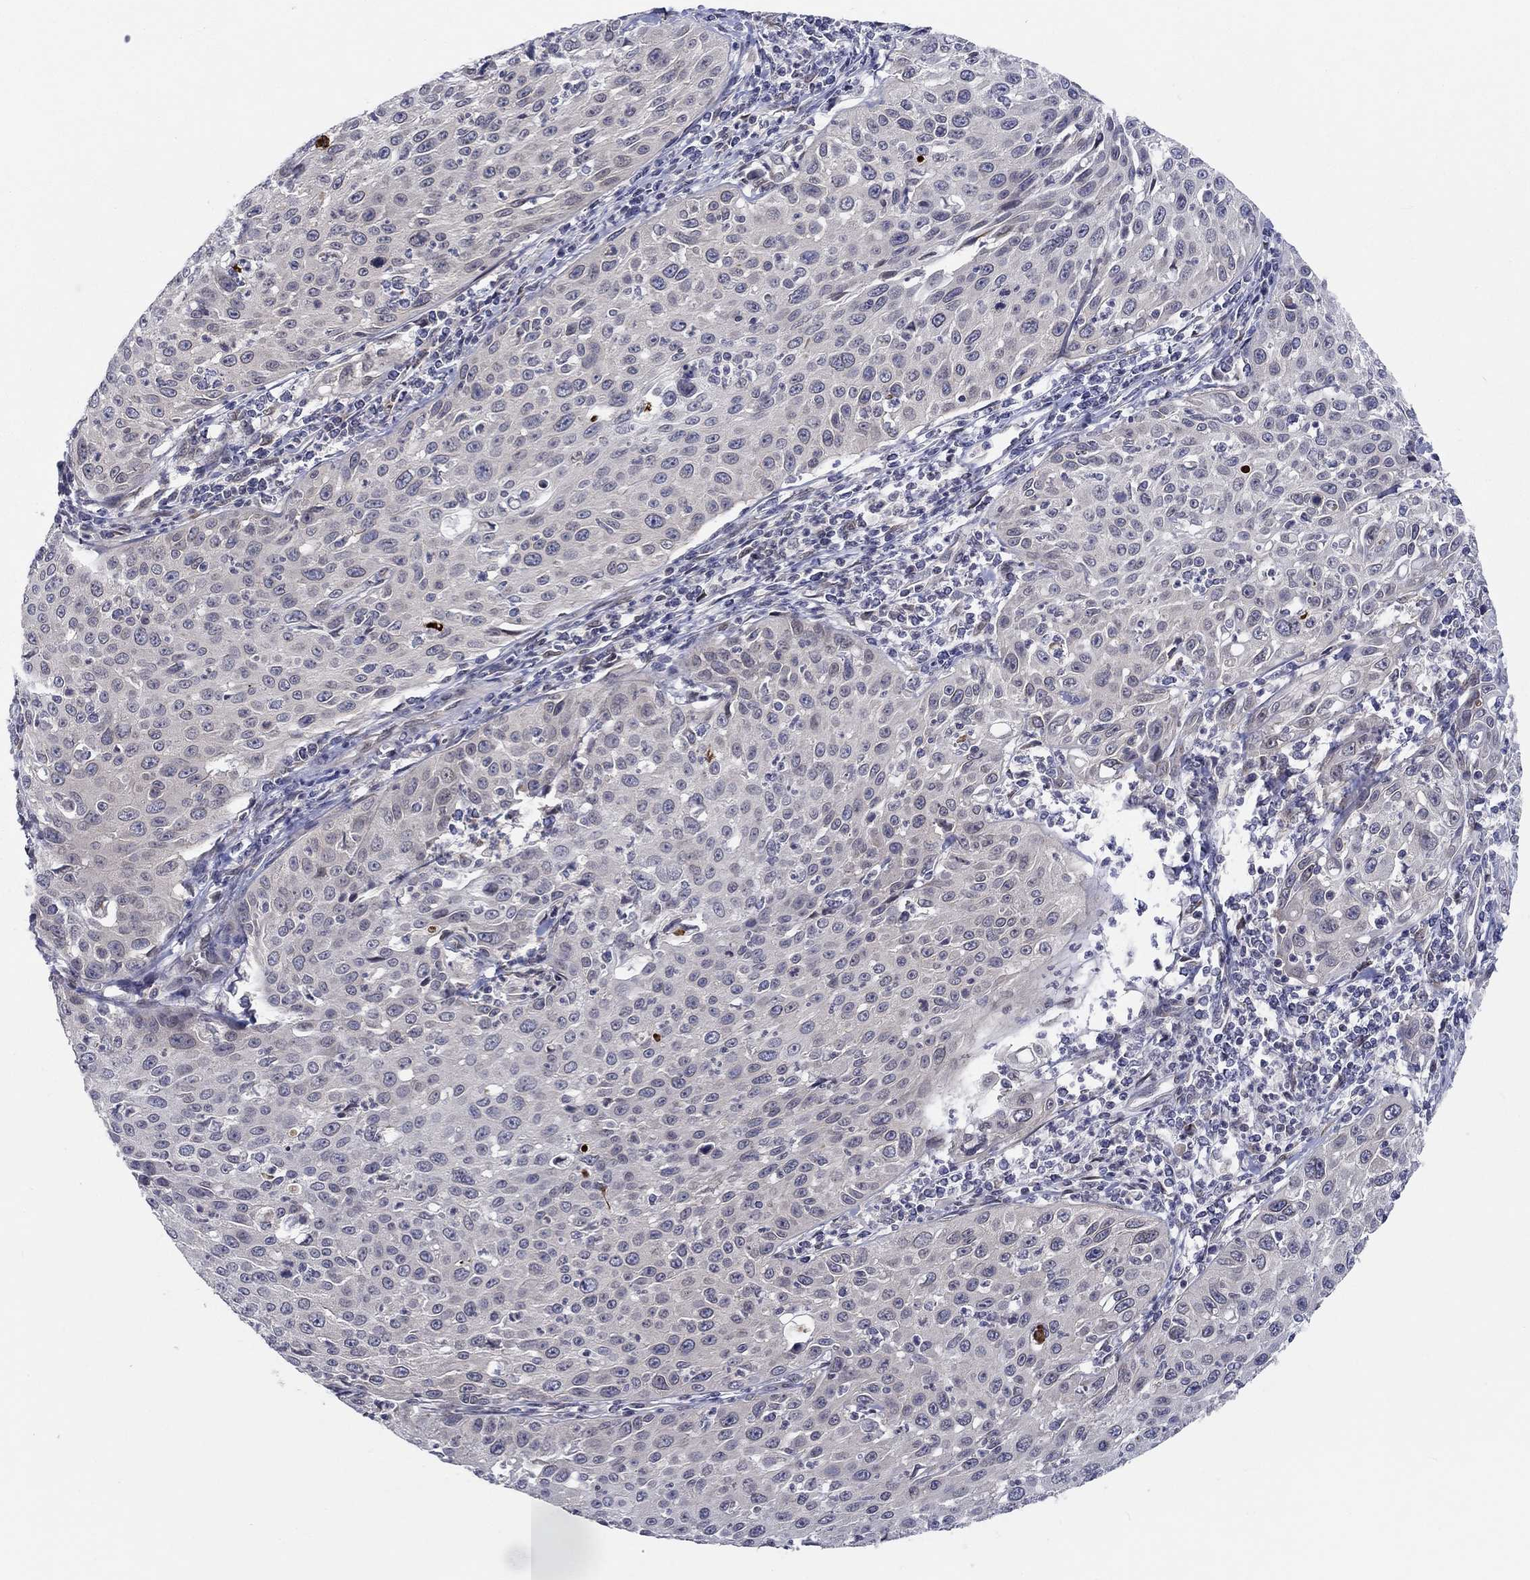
{"staining": {"intensity": "negative", "quantity": "none", "location": "none"}, "tissue": "cervical cancer", "cell_type": "Tumor cells", "image_type": "cancer", "snomed": [{"axis": "morphology", "description": "Squamous cell carcinoma, NOS"}, {"axis": "topography", "description": "Cervix"}], "caption": "This is an IHC photomicrograph of human squamous cell carcinoma (cervical). There is no expression in tumor cells.", "gene": "CETN3", "patient": {"sex": "female", "age": 26}}